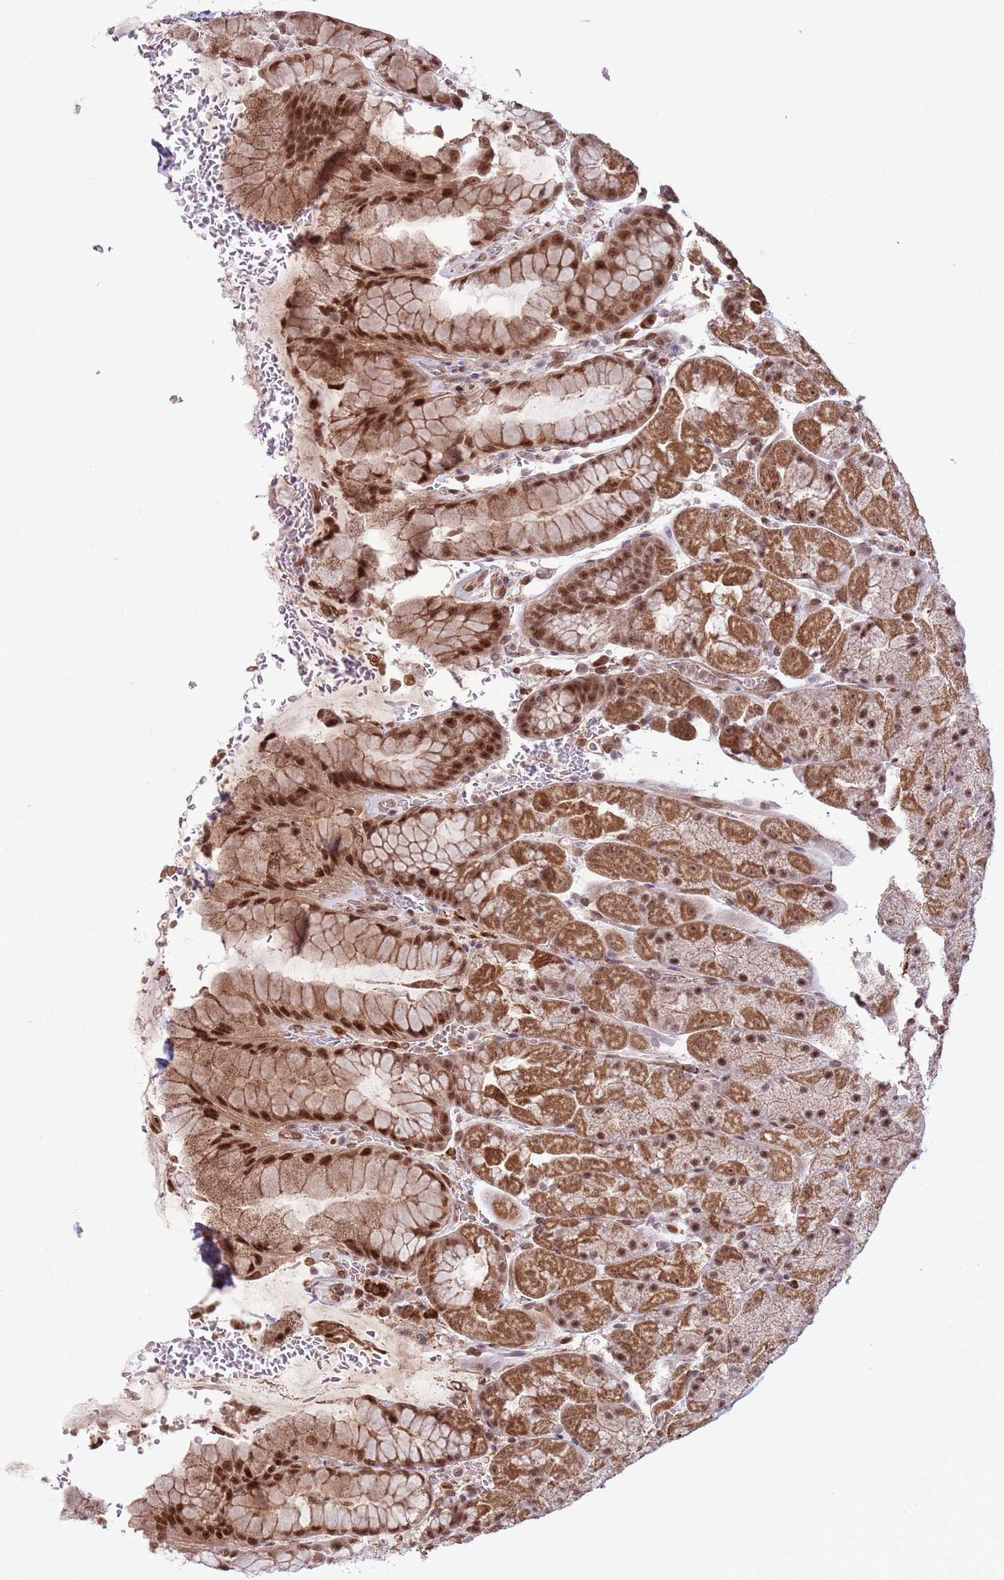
{"staining": {"intensity": "moderate", "quantity": ">75%", "location": "cytoplasmic/membranous,nuclear"}, "tissue": "stomach", "cell_type": "Glandular cells", "image_type": "normal", "snomed": [{"axis": "morphology", "description": "Normal tissue, NOS"}, {"axis": "topography", "description": "Stomach, upper"}, {"axis": "topography", "description": "Stomach, lower"}], "caption": "Immunohistochemistry micrograph of unremarkable stomach: stomach stained using immunohistochemistry demonstrates medium levels of moderate protein expression localized specifically in the cytoplasmic/membranous,nuclear of glandular cells, appearing as a cytoplasmic/membranous,nuclear brown color.", "gene": "SIPA1L3", "patient": {"sex": "male", "age": 67}}